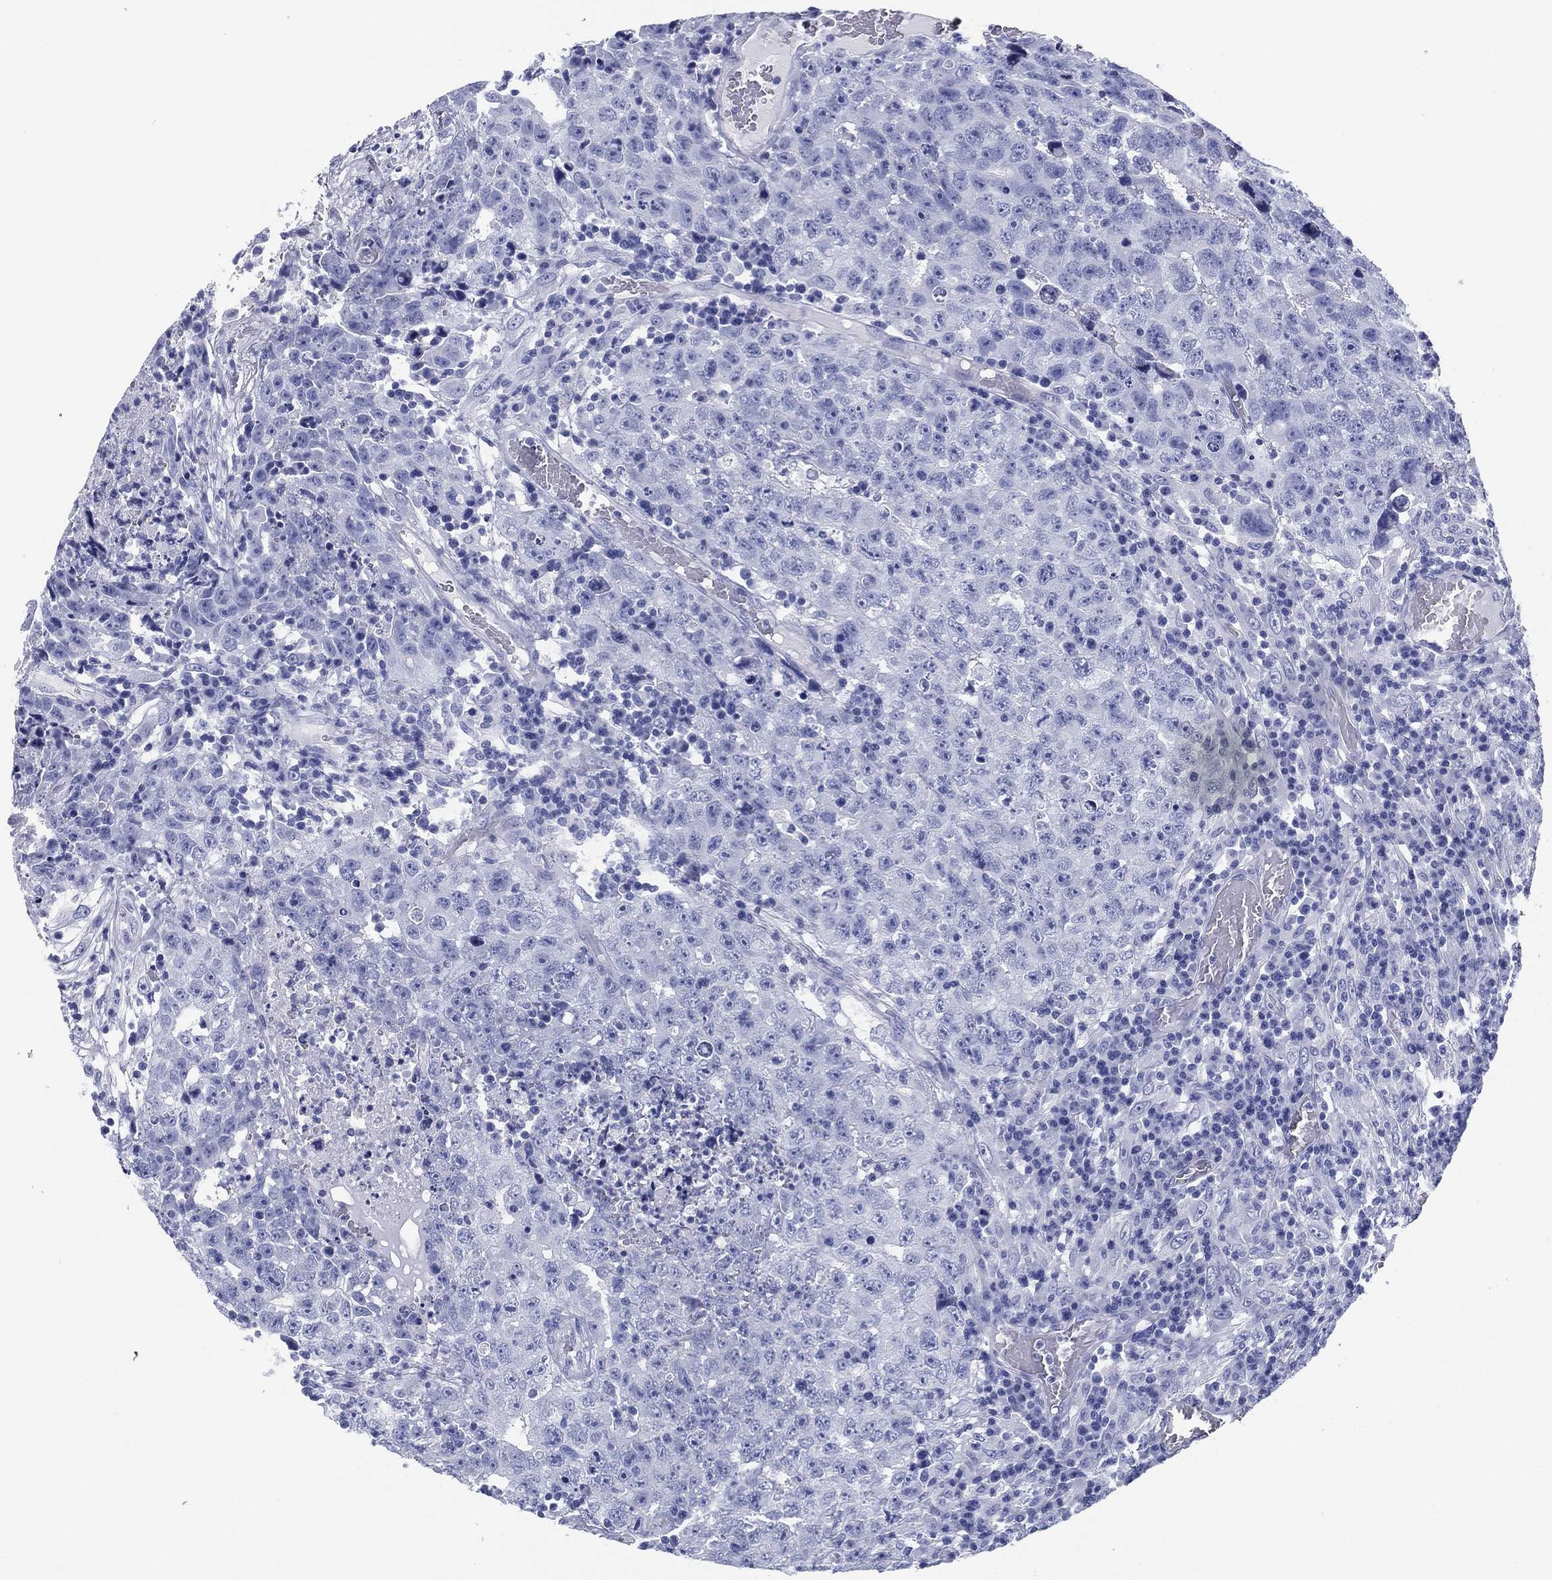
{"staining": {"intensity": "negative", "quantity": "none", "location": "none"}, "tissue": "testis cancer", "cell_type": "Tumor cells", "image_type": "cancer", "snomed": [{"axis": "morphology", "description": "Necrosis, NOS"}, {"axis": "morphology", "description": "Carcinoma, Embryonal, NOS"}, {"axis": "topography", "description": "Testis"}], "caption": "The image reveals no staining of tumor cells in testis cancer.", "gene": "RSPH4A", "patient": {"sex": "male", "age": 19}}